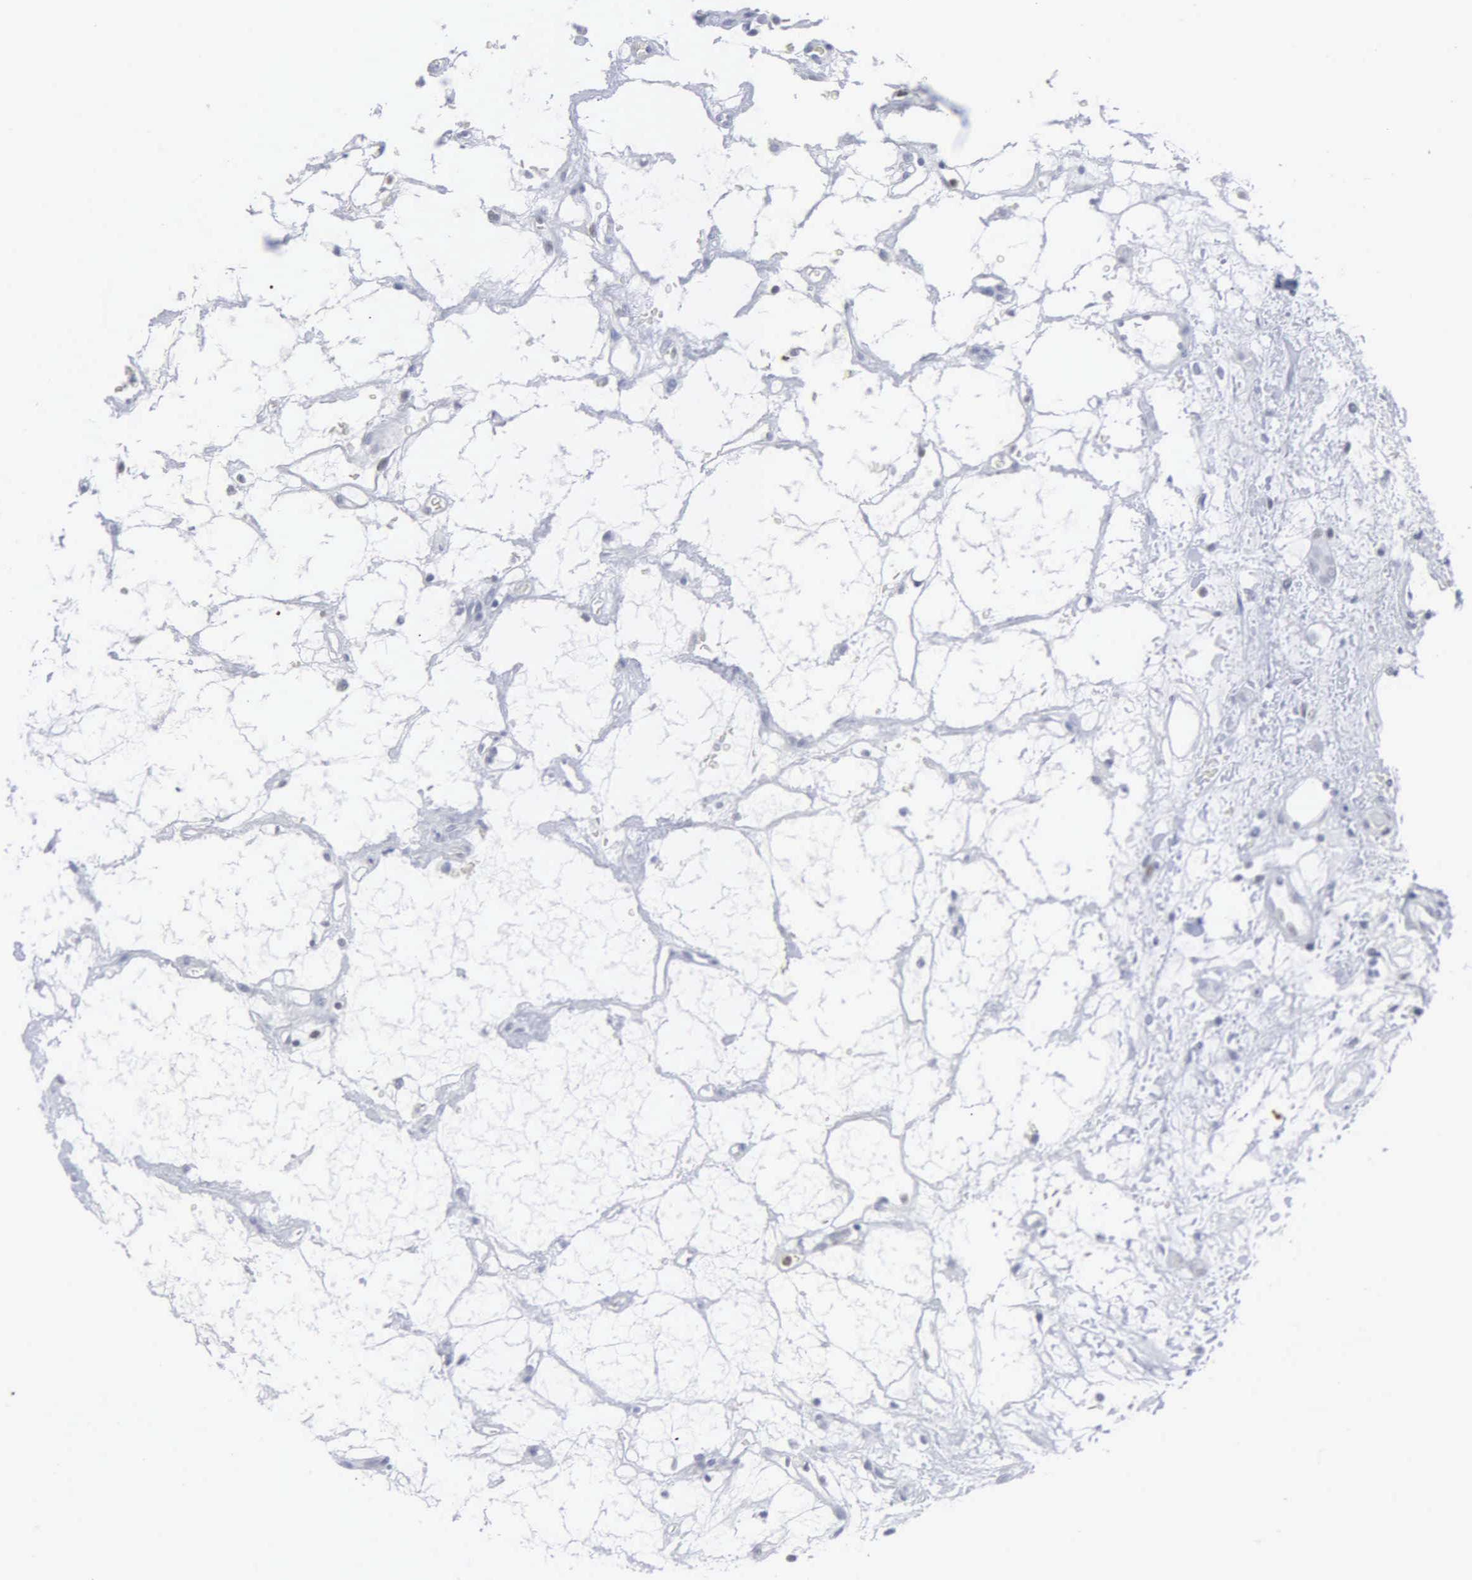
{"staining": {"intensity": "negative", "quantity": "none", "location": "none"}, "tissue": "renal cancer", "cell_type": "Tumor cells", "image_type": "cancer", "snomed": [{"axis": "morphology", "description": "Adenocarcinoma, NOS"}, {"axis": "topography", "description": "Kidney"}], "caption": "Immunohistochemical staining of renal adenocarcinoma exhibits no significant expression in tumor cells.", "gene": "SPIN3", "patient": {"sex": "female", "age": 60}}